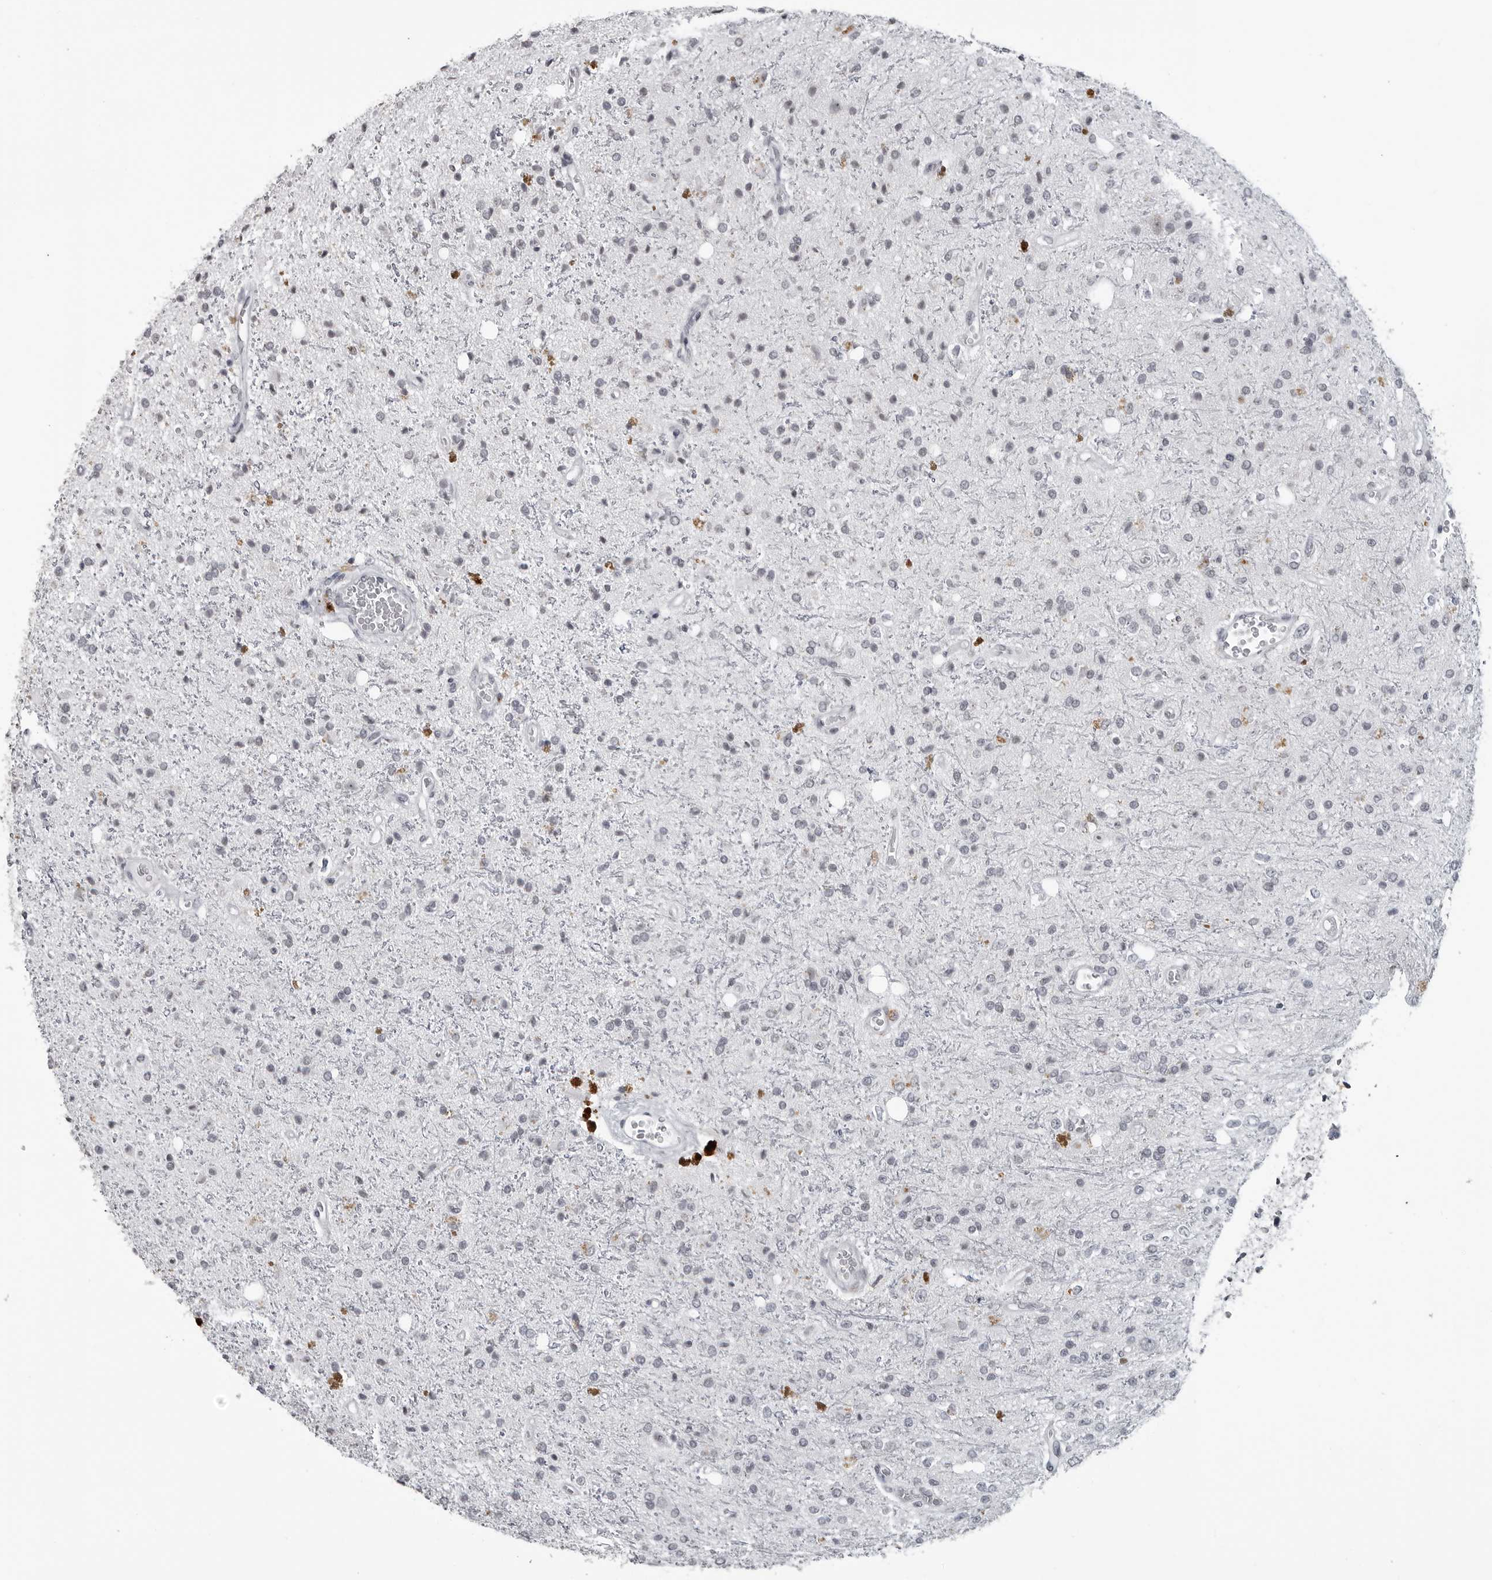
{"staining": {"intensity": "negative", "quantity": "none", "location": "none"}, "tissue": "glioma", "cell_type": "Tumor cells", "image_type": "cancer", "snomed": [{"axis": "morphology", "description": "Glioma, malignant, High grade"}, {"axis": "topography", "description": "Brain"}], "caption": "There is no significant expression in tumor cells of malignant glioma (high-grade).", "gene": "DDX54", "patient": {"sex": "male", "age": 47}}